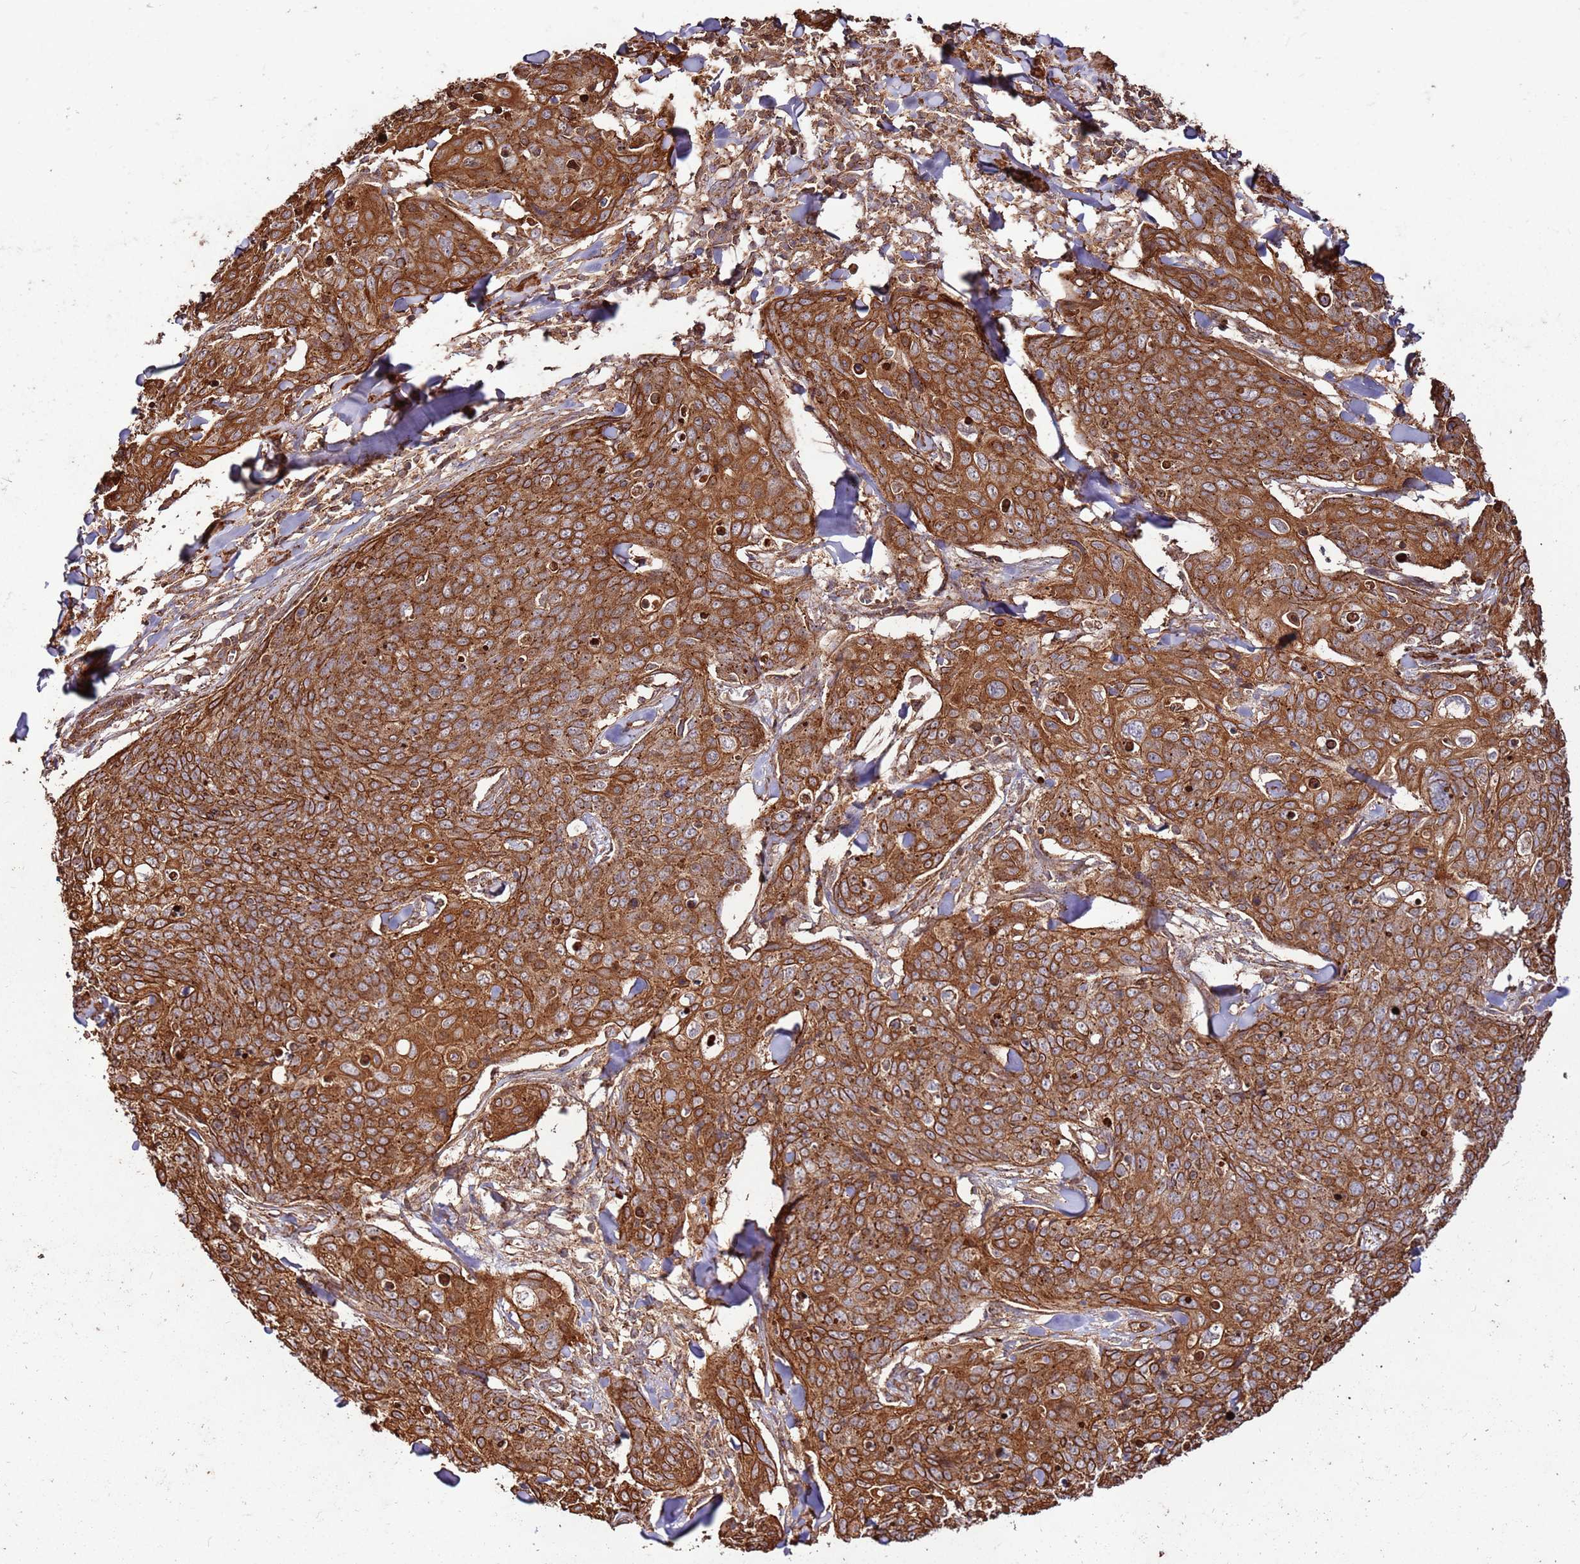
{"staining": {"intensity": "strong", "quantity": ">75%", "location": "cytoplasmic/membranous"}, "tissue": "skin cancer", "cell_type": "Tumor cells", "image_type": "cancer", "snomed": [{"axis": "morphology", "description": "Squamous cell carcinoma, NOS"}, {"axis": "topography", "description": "Skin"}, {"axis": "topography", "description": "Vulva"}], "caption": "Protein staining of skin cancer tissue shows strong cytoplasmic/membranous staining in about >75% of tumor cells.", "gene": "FAM186A", "patient": {"sex": "female", "age": 85}}